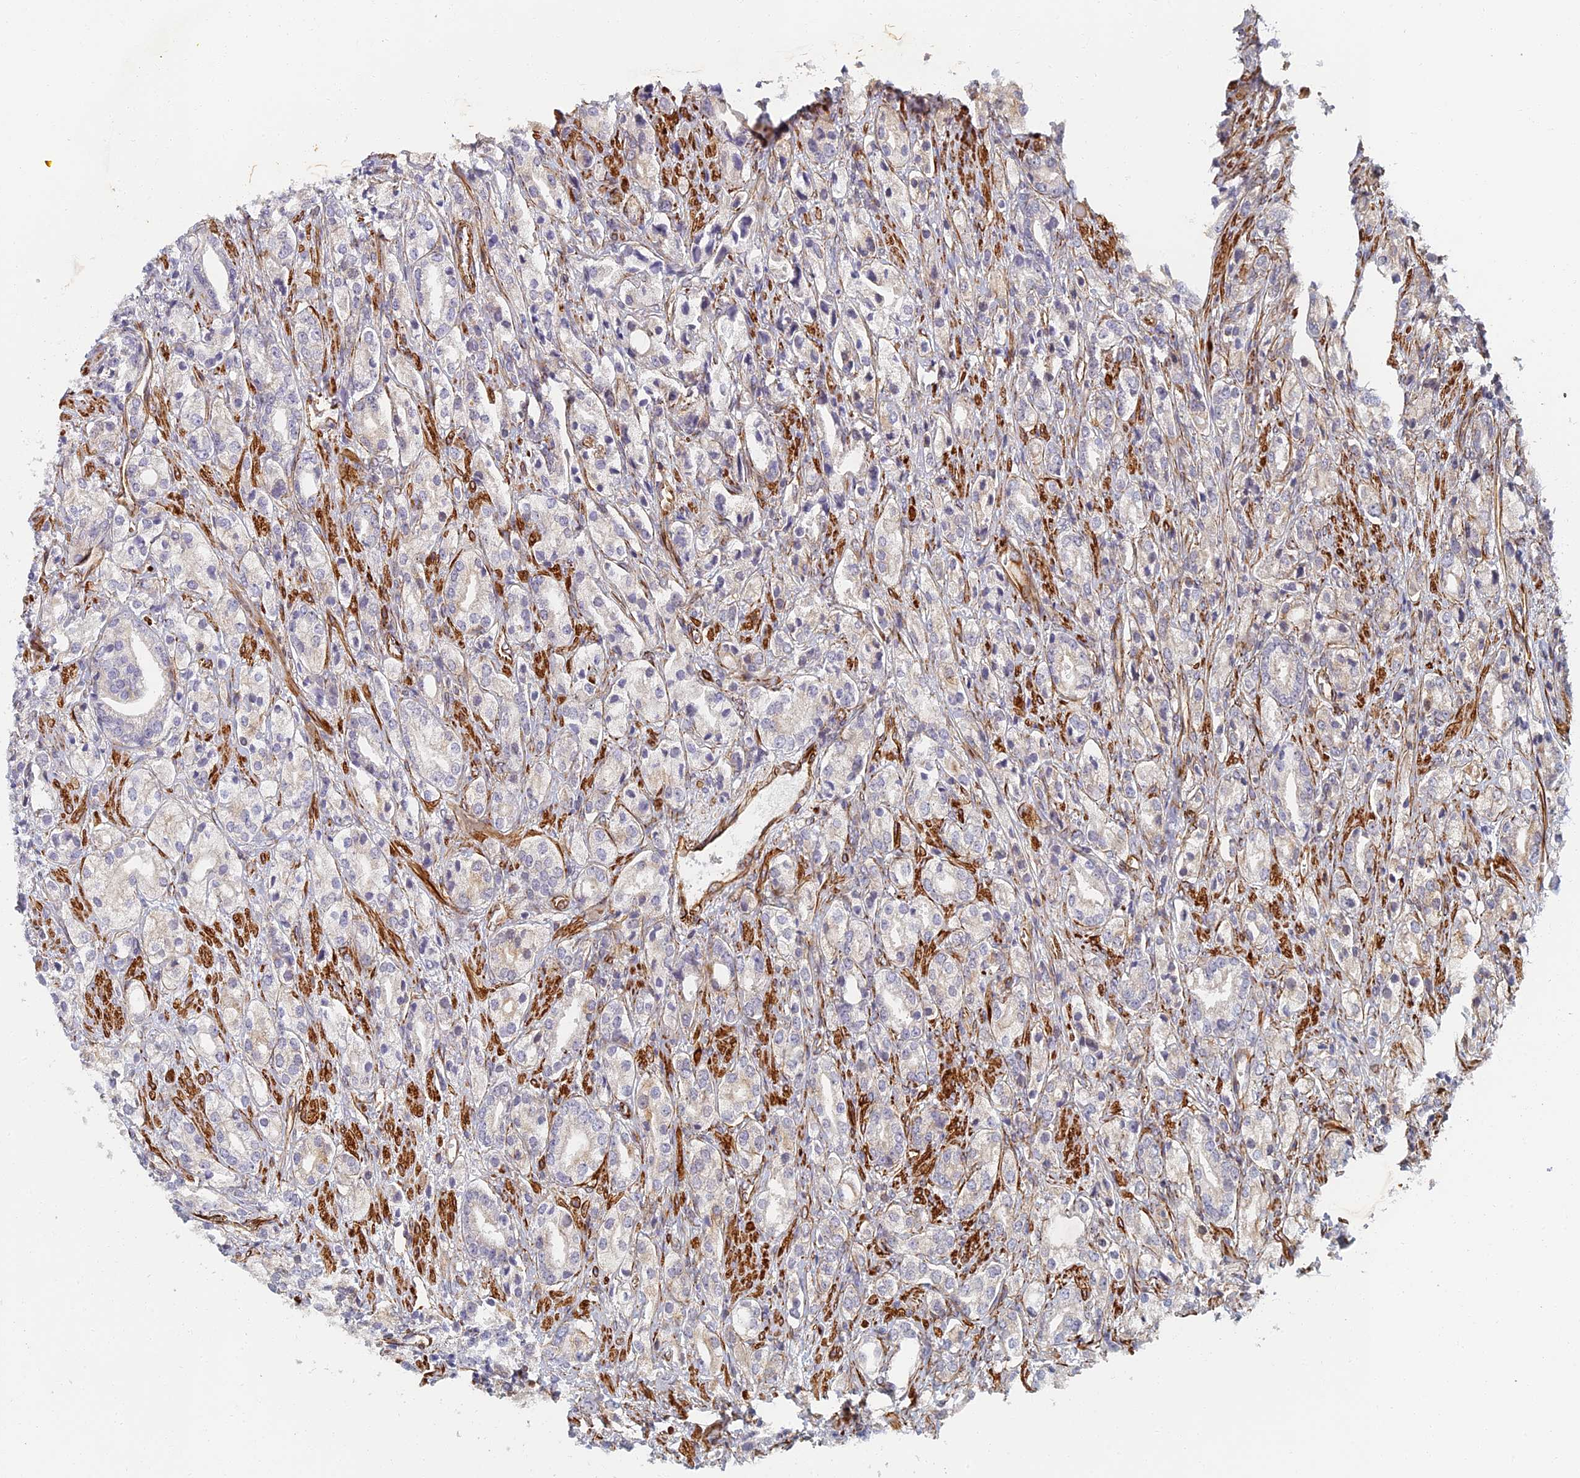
{"staining": {"intensity": "weak", "quantity": "<25%", "location": "cytoplasmic/membranous"}, "tissue": "prostate cancer", "cell_type": "Tumor cells", "image_type": "cancer", "snomed": [{"axis": "morphology", "description": "Adenocarcinoma, High grade"}, {"axis": "topography", "description": "Prostate"}], "caption": "The photomicrograph shows no significant expression in tumor cells of prostate cancer. (DAB IHC, high magnification).", "gene": "ABCB10", "patient": {"sex": "male", "age": 50}}